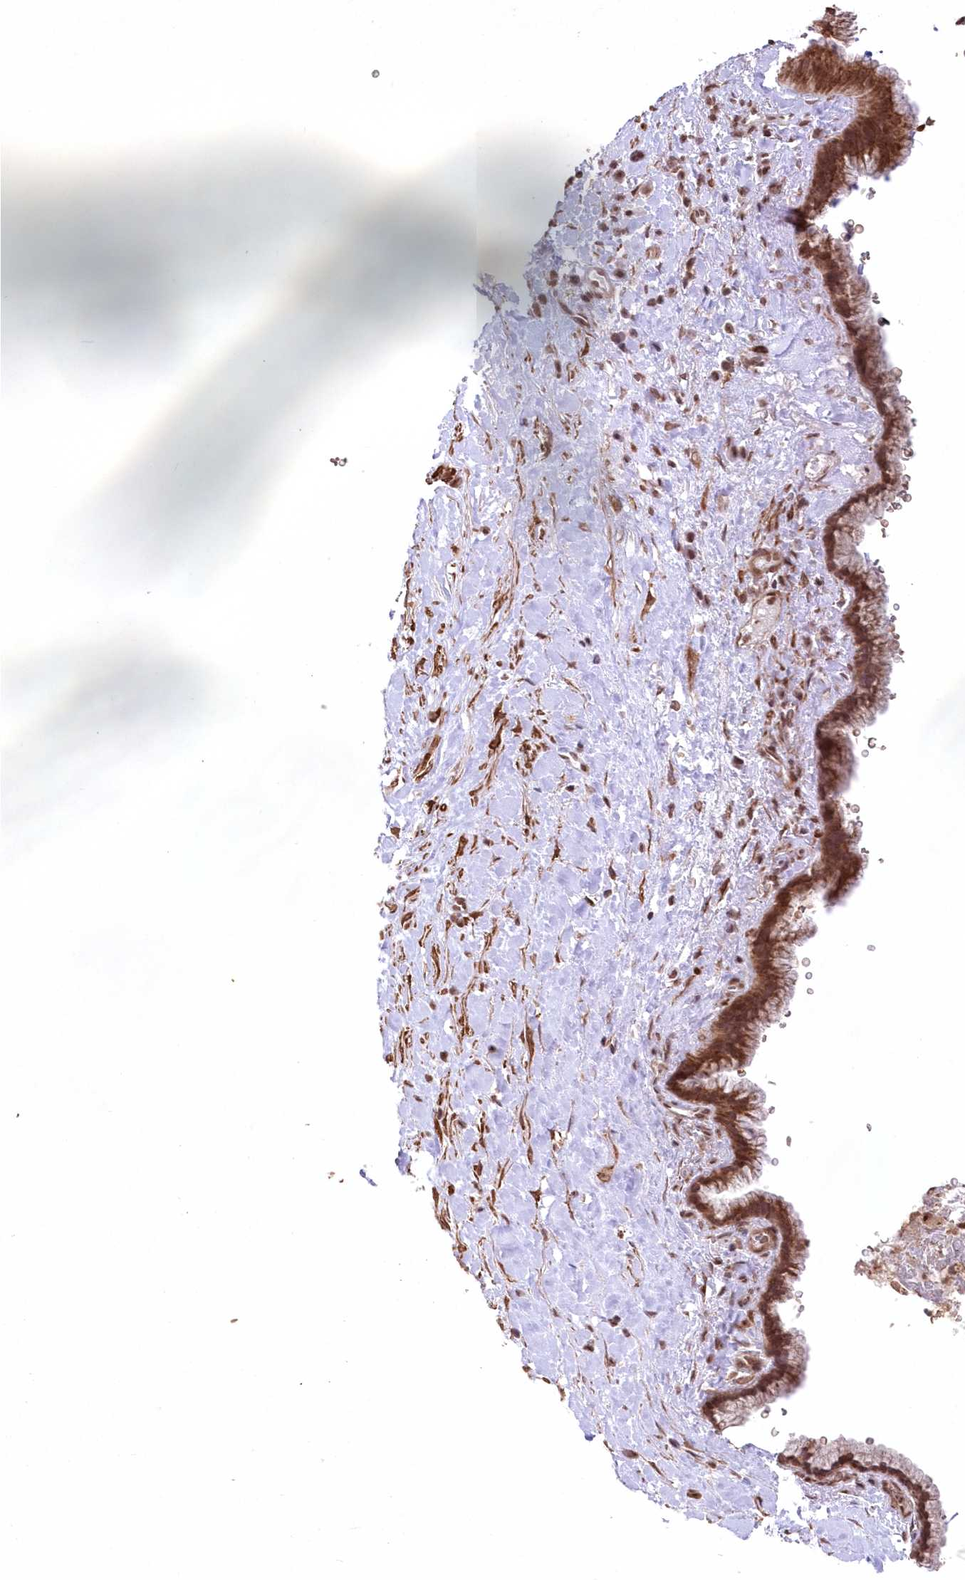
{"staining": {"intensity": "strong", "quantity": ">75%", "location": "cytoplasmic/membranous"}, "tissue": "pancreatic cancer", "cell_type": "Tumor cells", "image_type": "cancer", "snomed": [{"axis": "morphology", "description": "Adenocarcinoma, NOS"}, {"axis": "topography", "description": "Pancreas"}], "caption": "Strong cytoplasmic/membranous protein expression is identified in approximately >75% of tumor cells in pancreatic adenocarcinoma.", "gene": "RBM27", "patient": {"sex": "male", "age": 75}}